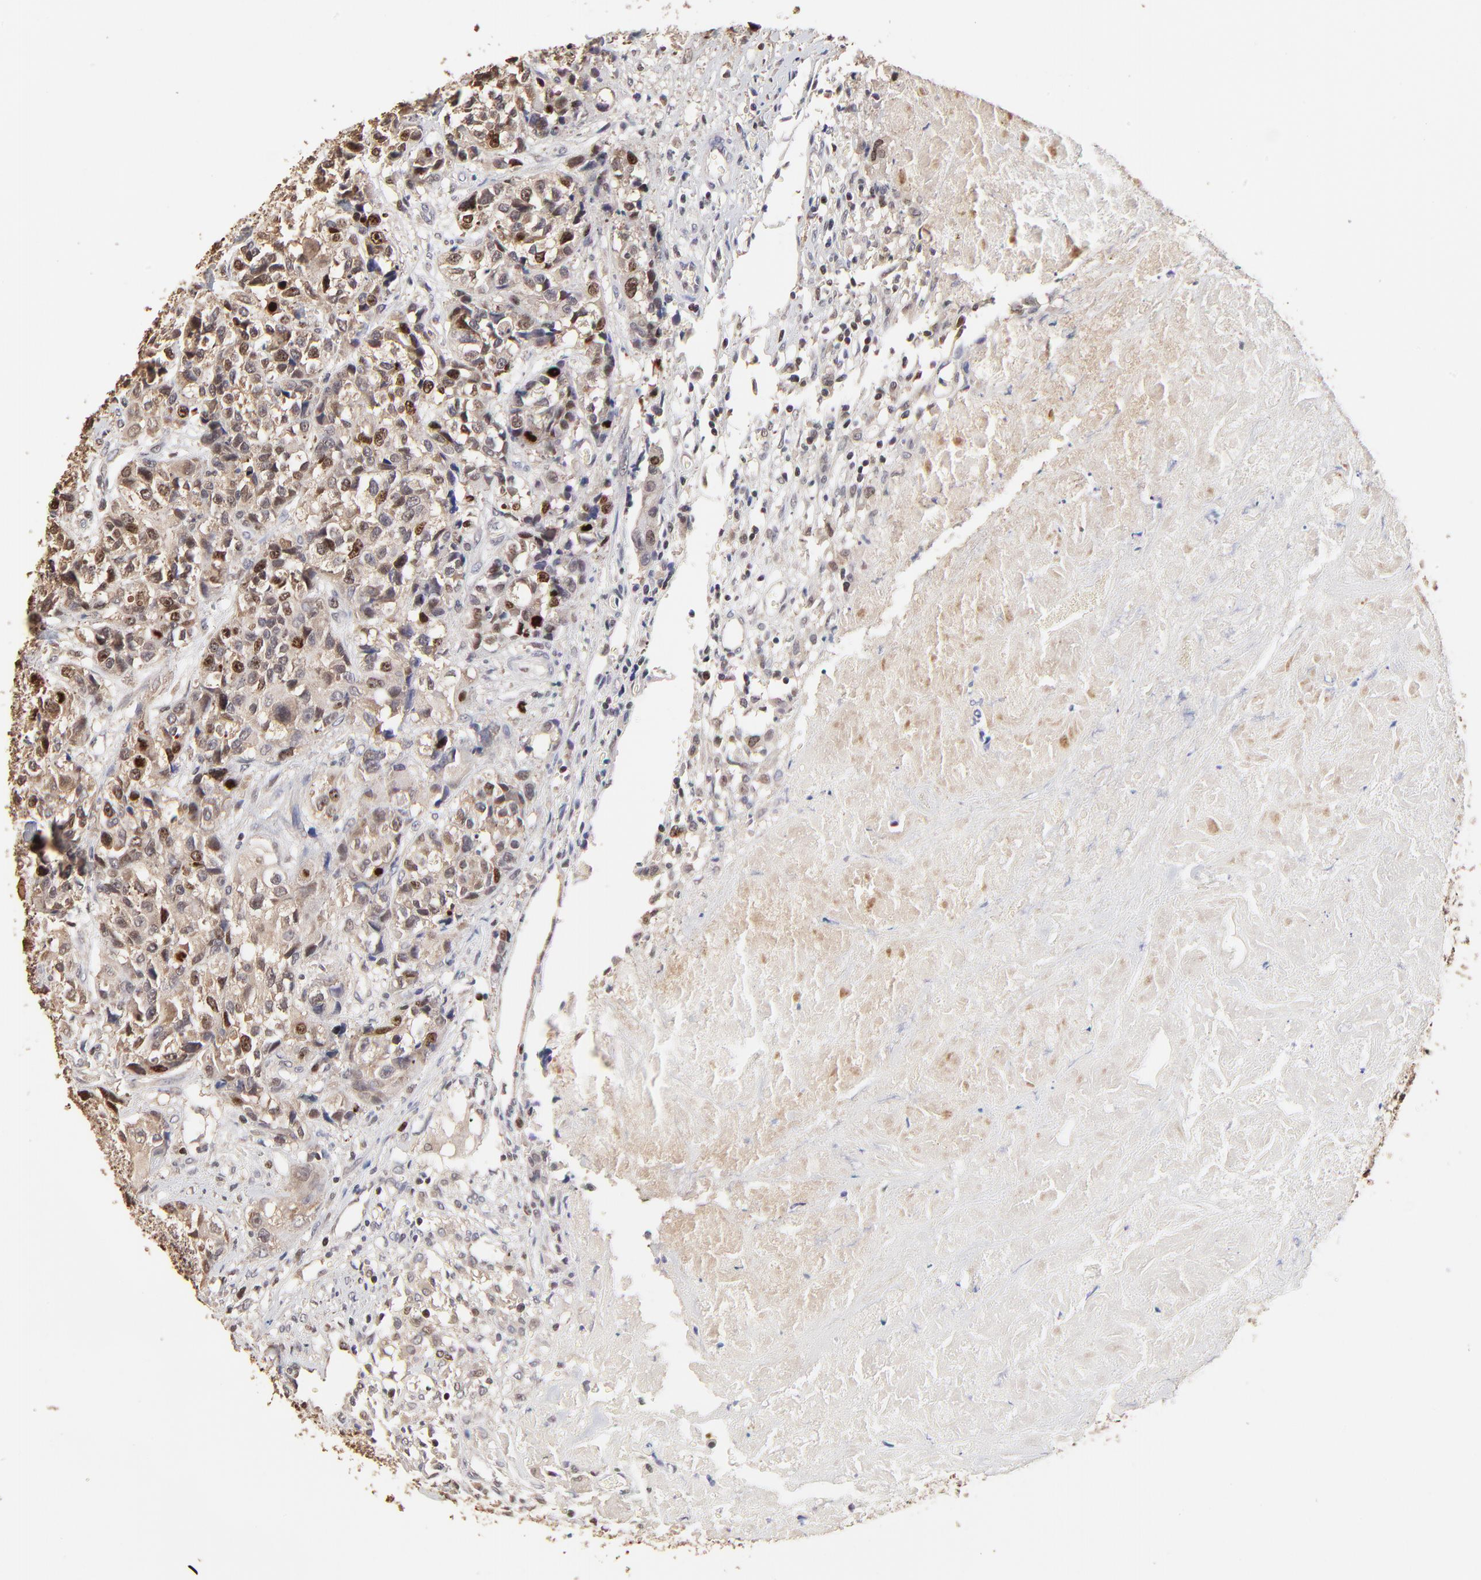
{"staining": {"intensity": "moderate", "quantity": "25%-75%", "location": "nuclear"}, "tissue": "urothelial cancer", "cell_type": "Tumor cells", "image_type": "cancer", "snomed": [{"axis": "morphology", "description": "Urothelial carcinoma, High grade"}, {"axis": "topography", "description": "Urinary bladder"}], "caption": "An IHC histopathology image of neoplastic tissue is shown. Protein staining in brown shows moderate nuclear positivity in urothelial cancer within tumor cells.", "gene": "BIRC5", "patient": {"sex": "female", "age": 81}}